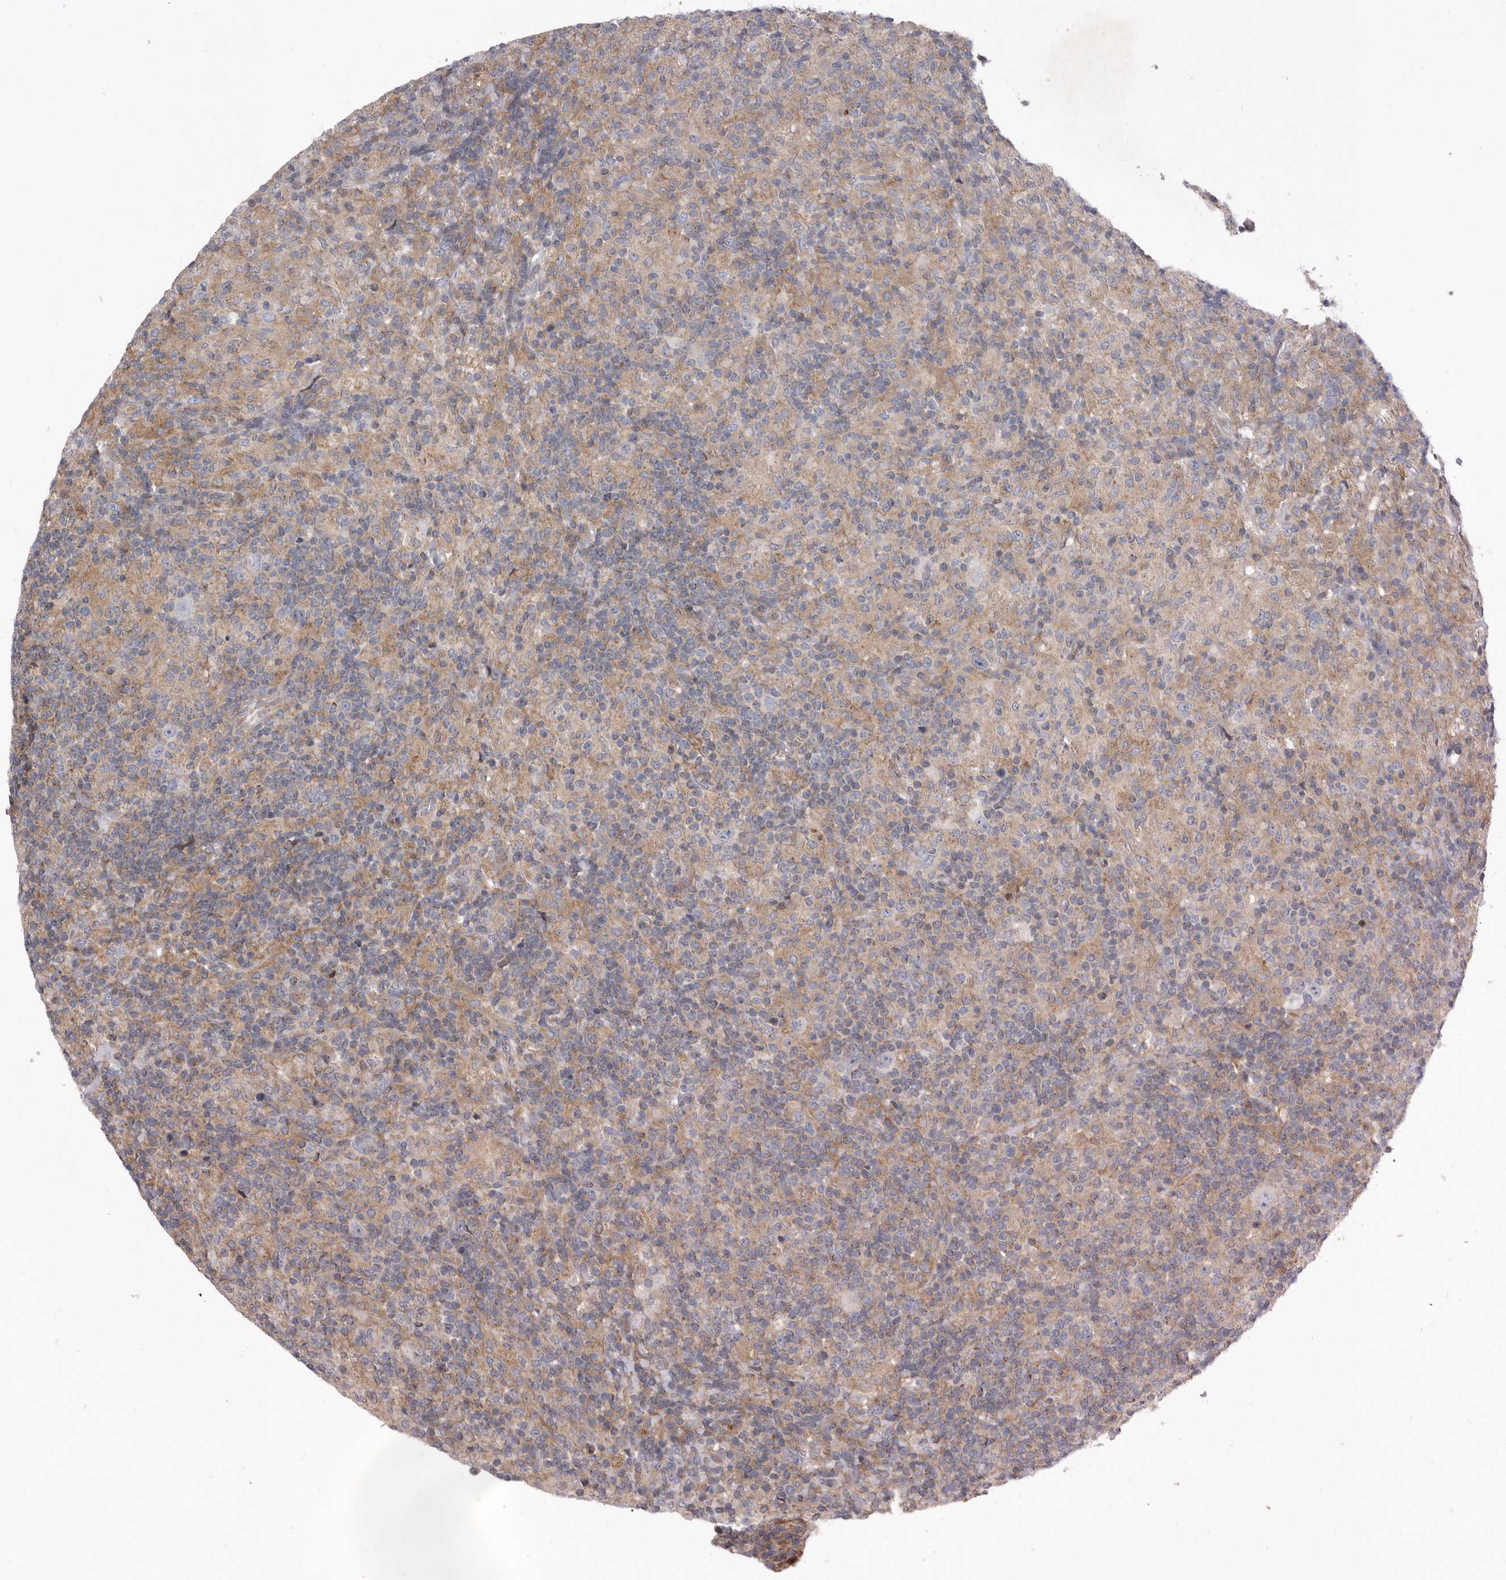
{"staining": {"intensity": "negative", "quantity": "none", "location": "none"}, "tissue": "lymphoma", "cell_type": "Tumor cells", "image_type": "cancer", "snomed": [{"axis": "morphology", "description": "Hodgkin's disease, NOS"}, {"axis": "topography", "description": "Lymph node"}], "caption": "This is an immunohistochemistry (IHC) histopathology image of Hodgkin's disease. There is no expression in tumor cells.", "gene": "MPZL1", "patient": {"sex": "male", "age": 70}}